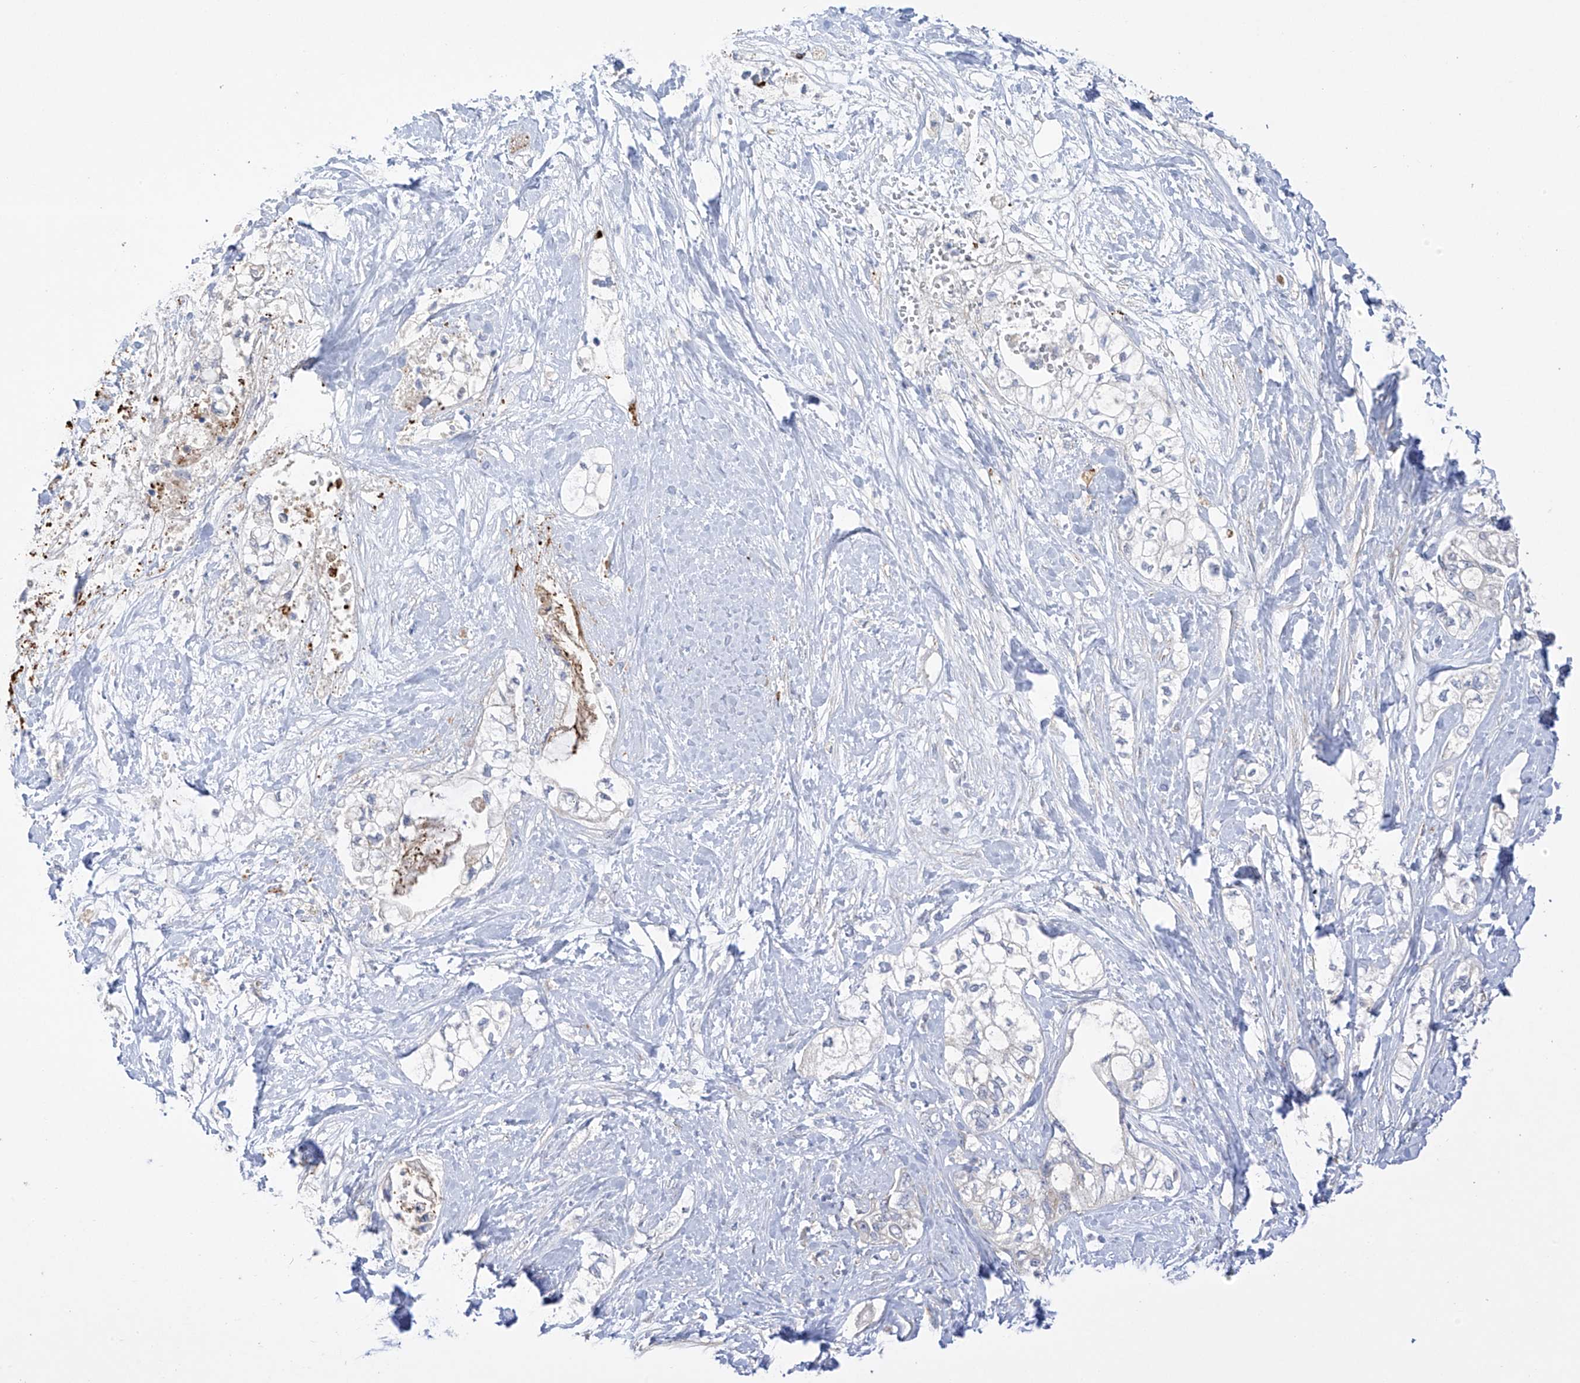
{"staining": {"intensity": "negative", "quantity": "none", "location": "none"}, "tissue": "pancreatic cancer", "cell_type": "Tumor cells", "image_type": "cancer", "snomed": [{"axis": "morphology", "description": "Adenocarcinoma, NOS"}, {"axis": "topography", "description": "Pancreas"}], "caption": "Immunohistochemistry (IHC) of pancreatic adenocarcinoma demonstrates no staining in tumor cells.", "gene": "ZNF641", "patient": {"sex": "male", "age": 70}}